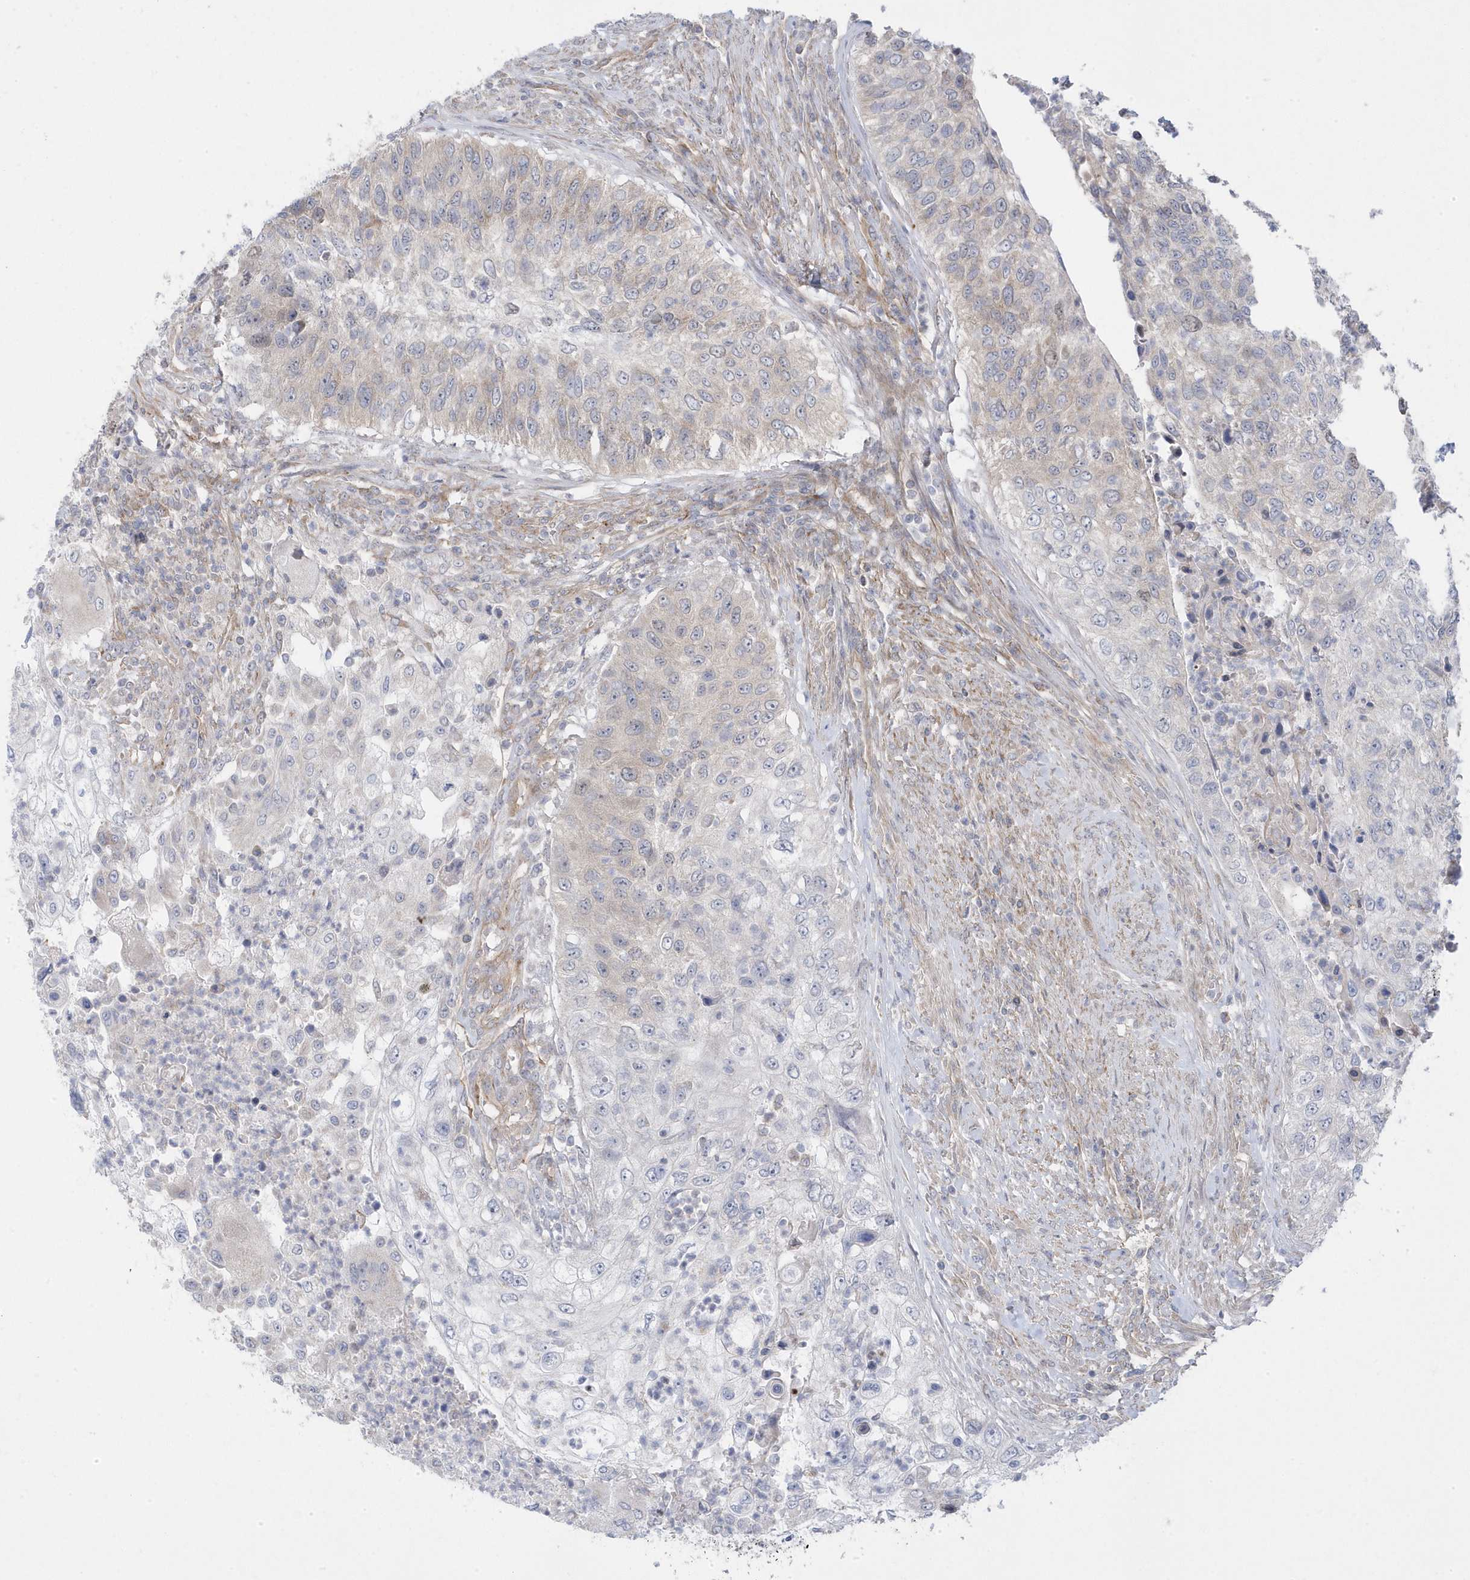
{"staining": {"intensity": "weak", "quantity": "<25%", "location": "cytoplasmic/membranous"}, "tissue": "urothelial cancer", "cell_type": "Tumor cells", "image_type": "cancer", "snomed": [{"axis": "morphology", "description": "Urothelial carcinoma, High grade"}, {"axis": "topography", "description": "Urinary bladder"}], "caption": "High power microscopy photomicrograph of an IHC histopathology image of urothelial carcinoma (high-grade), revealing no significant staining in tumor cells. (DAB (3,3'-diaminobenzidine) immunohistochemistry (IHC) visualized using brightfield microscopy, high magnification).", "gene": "ANAPC1", "patient": {"sex": "female", "age": 60}}